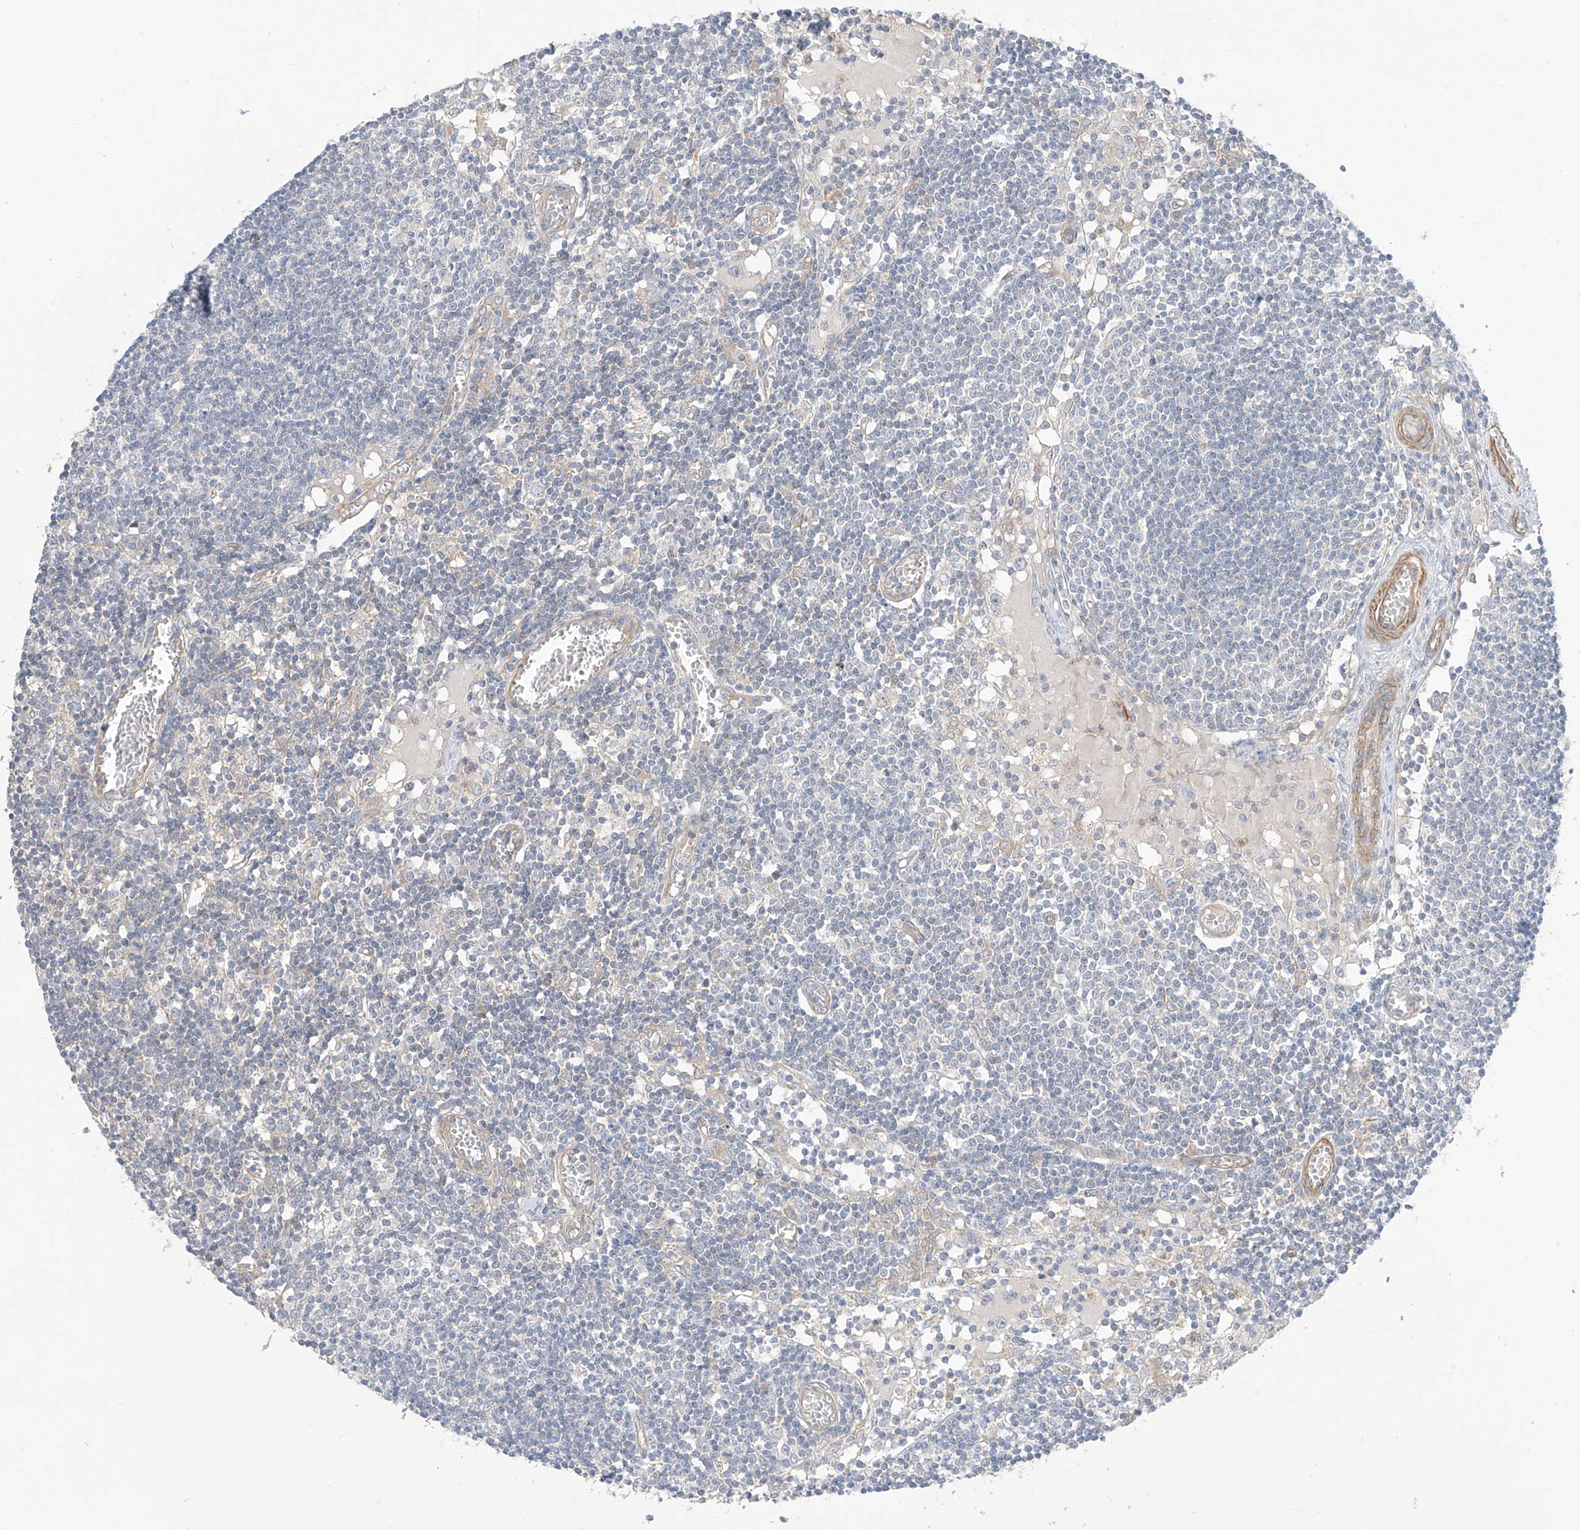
{"staining": {"intensity": "negative", "quantity": "none", "location": "none"}, "tissue": "lymph node", "cell_type": "Germinal center cells", "image_type": "normal", "snomed": [{"axis": "morphology", "description": "Normal tissue, NOS"}, {"axis": "topography", "description": "Lymph node"}], "caption": "Human lymph node stained for a protein using IHC displays no staining in germinal center cells.", "gene": "TRMU", "patient": {"sex": "female", "age": 11}}